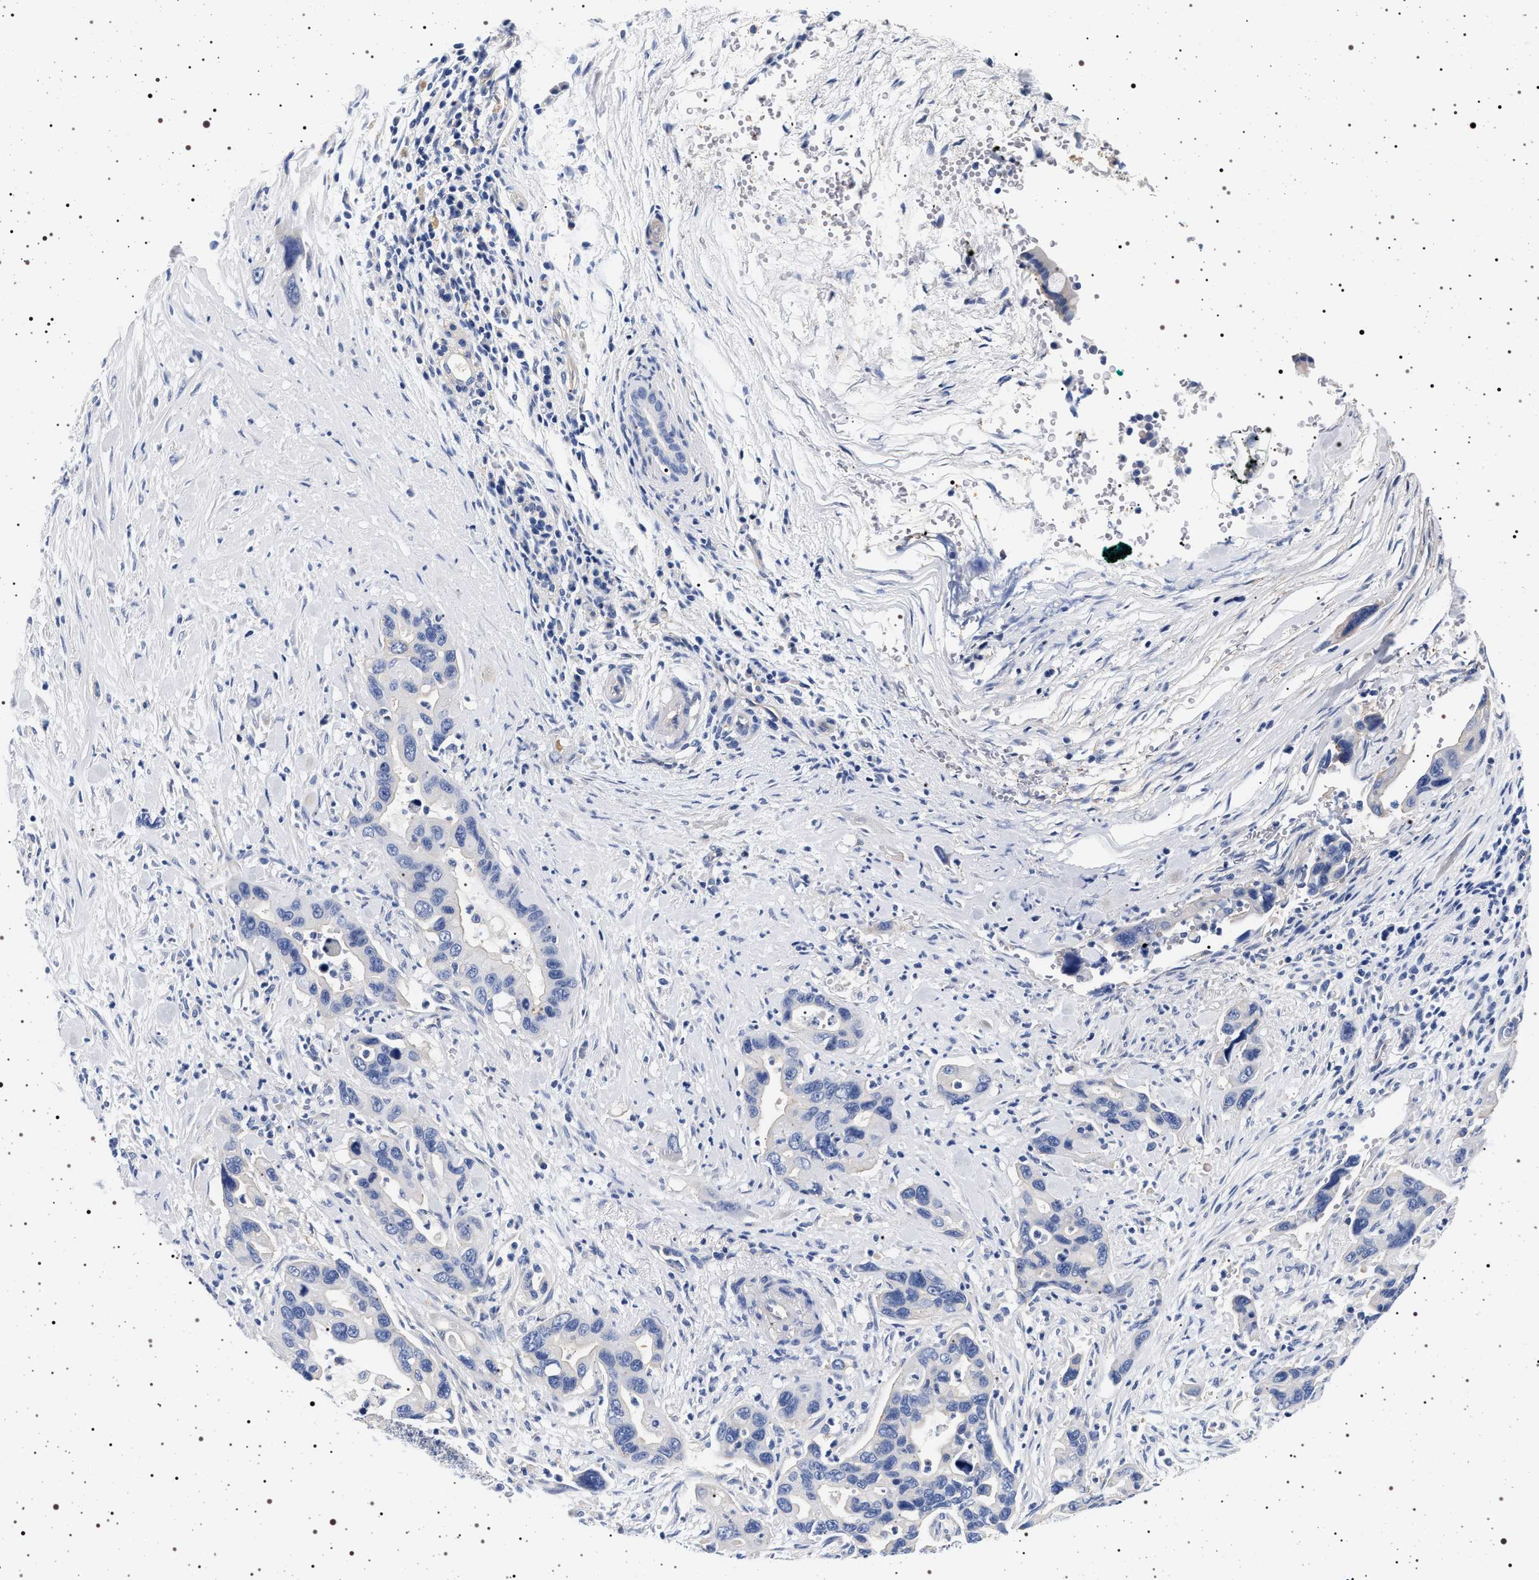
{"staining": {"intensity": "negative", "quantity": "none", "location": "none"}, "tissue": "pancreatic cancer", "cell_type": "Tumor cells", "image_type": "cancer", "snomed": [{"axis": "morphology", "description": "Adenocarcinoma, NOS"}, {"axis": "topography", "description": "Pancreas"}], "caption": "Micrograph shows no protein positivity in tumor cells of adenocarcinoma (pancreatic) tissue. Brightfield microscopy of immunohistochemistry stained with DAB (3,3'-diaminobenzidine) (brown) and hematoxylin (blue), captured at high magnification.", "gene": "HSD17B1", "patient": {"sex": "female", "age": 70}}